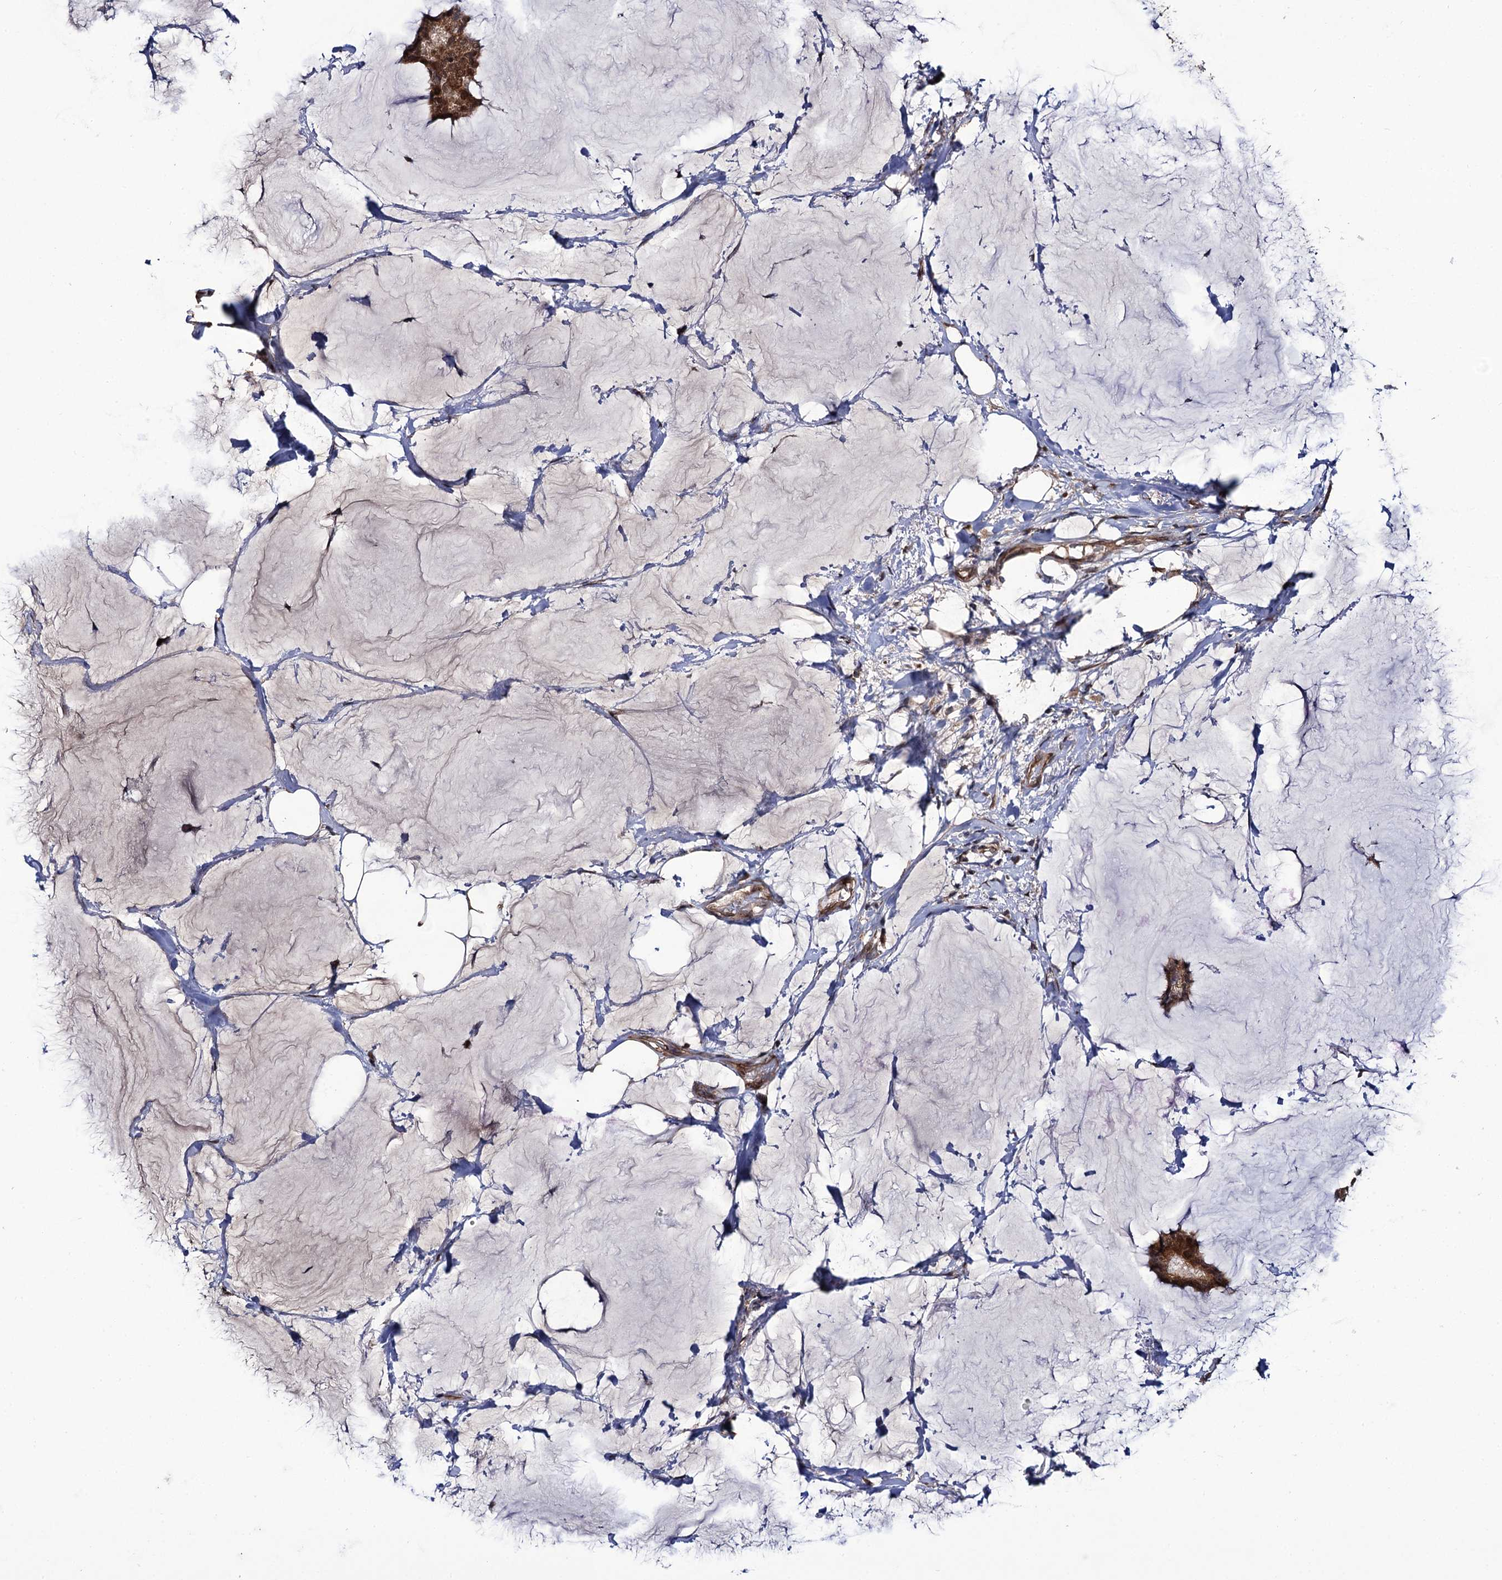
{"staining": {"intensity": "moderate", "quantity": ">75%", "location": "cytoplasmic/membranous,nuclear"}, "tissue": "breast cancer", "cell_type": "Tumor cells", "image_type": "cancer", "snomed": [{"axis": "morphology", "description": "Duct carcinoma"}, {"axis": "topography", "description": "Breast"}], "caption": "Immunohistochemical staining of human breast cancer (invasive ductal carcinoma) shows medium levels of moderate cytoplasmic/membranous and nuclear protein expression in about >75% of tumor cells.", "gene": "LRRC63", "patient": {"sex": "female", "age": 93}}